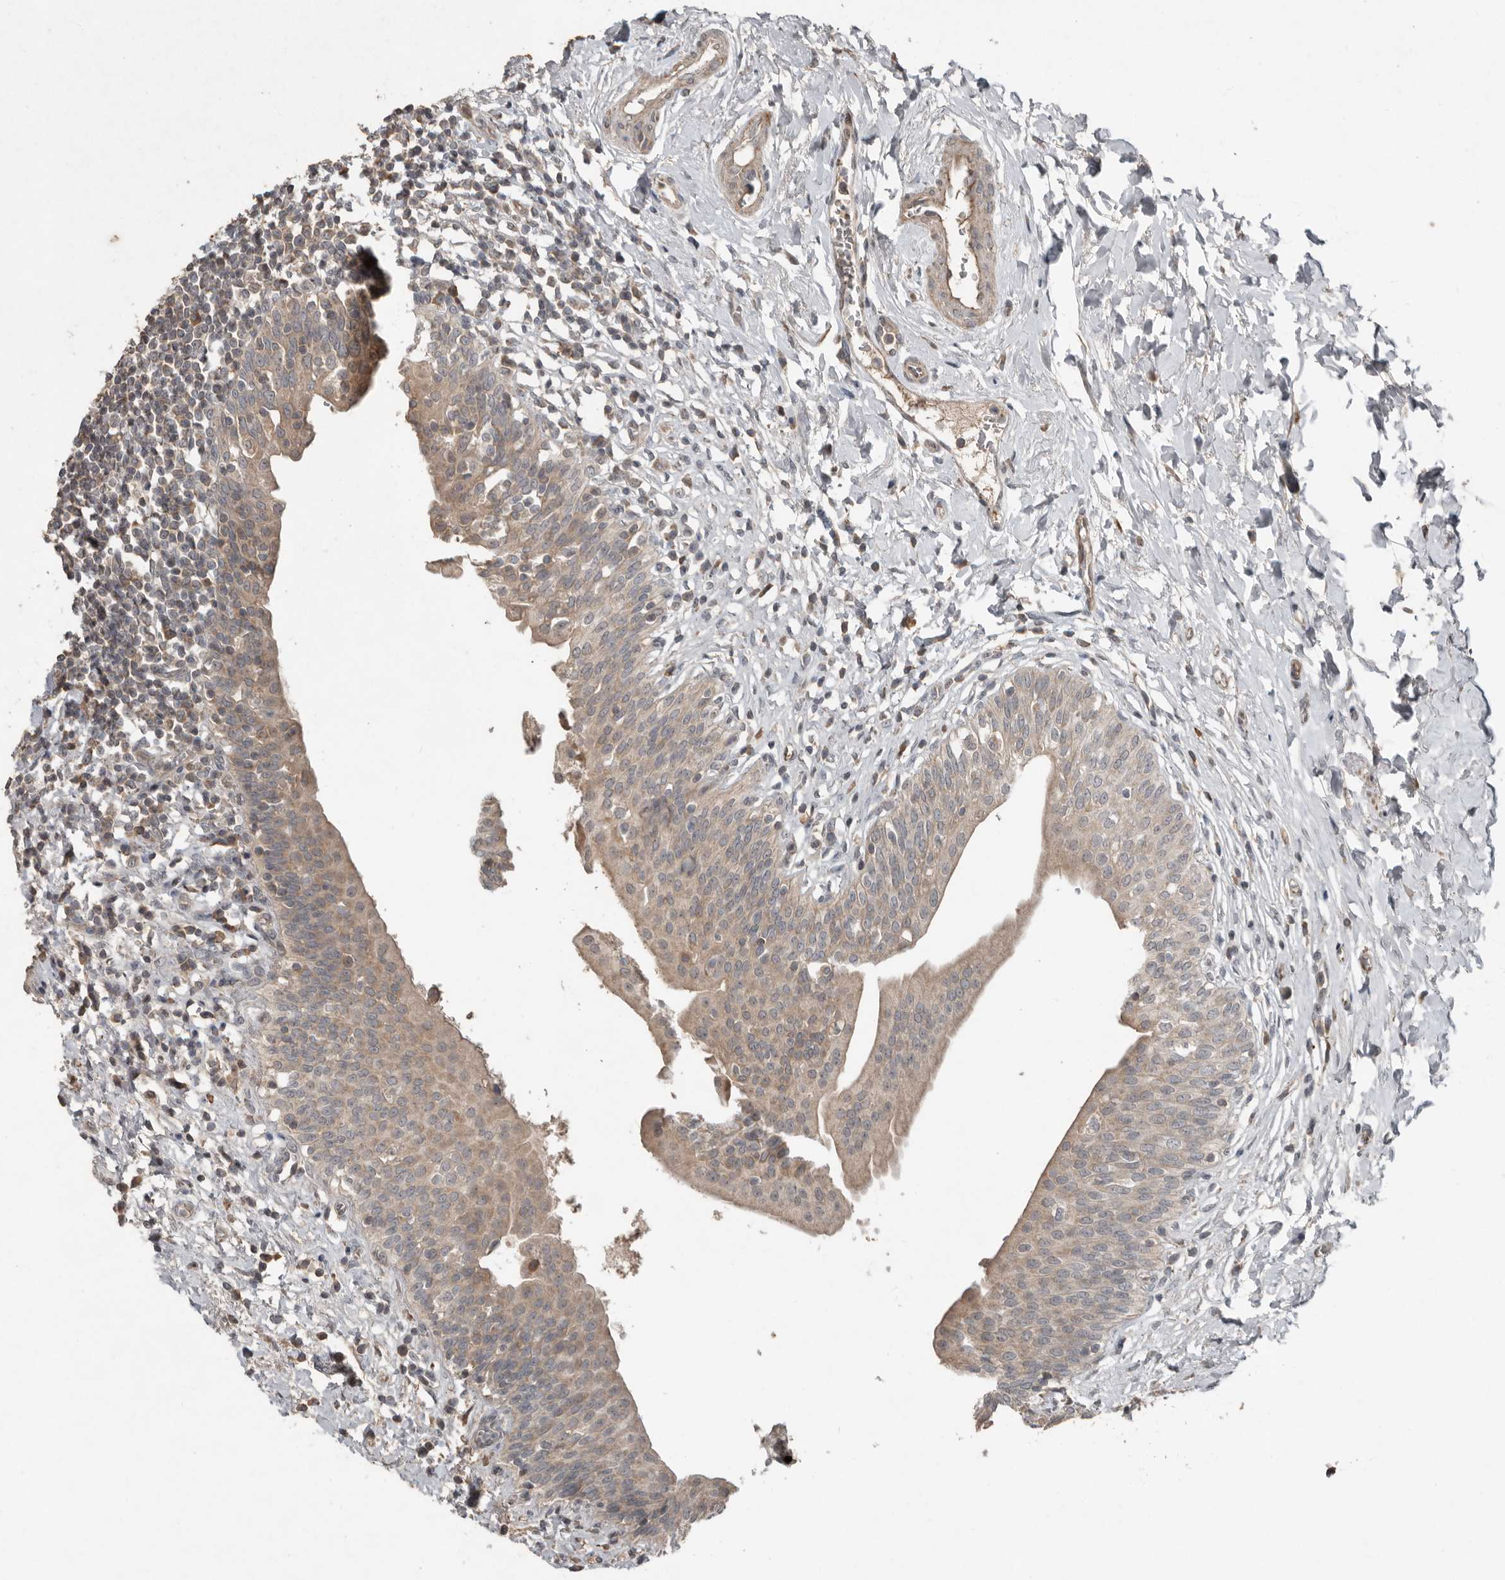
{"staining": {"intensity": "moderate", "quantity": ">75%", "location": "cytoplasmic/membranous"}, "tissue": "urinary bladder", "cell_type": "Urothelial cells", "image_type": "normal", "snomed": [{"axis": "morphology", "description": "Normal tissue, NOS"}, {"axis": "topography", "description": "Urinary bladder"}], "caption": "Unremarkable urinary bladder was stained to show a protein in brown. There is medium levels of moderate cytoplasmic/membranous staining in approximately >75% of urothelial cells. (DAB (3,3'-diaminobenzidine) IHC, brown staining for protein, blue staining for nuclei).", "gene": "SLC6A7", "patient": {"sex": "male", "age": 83}}